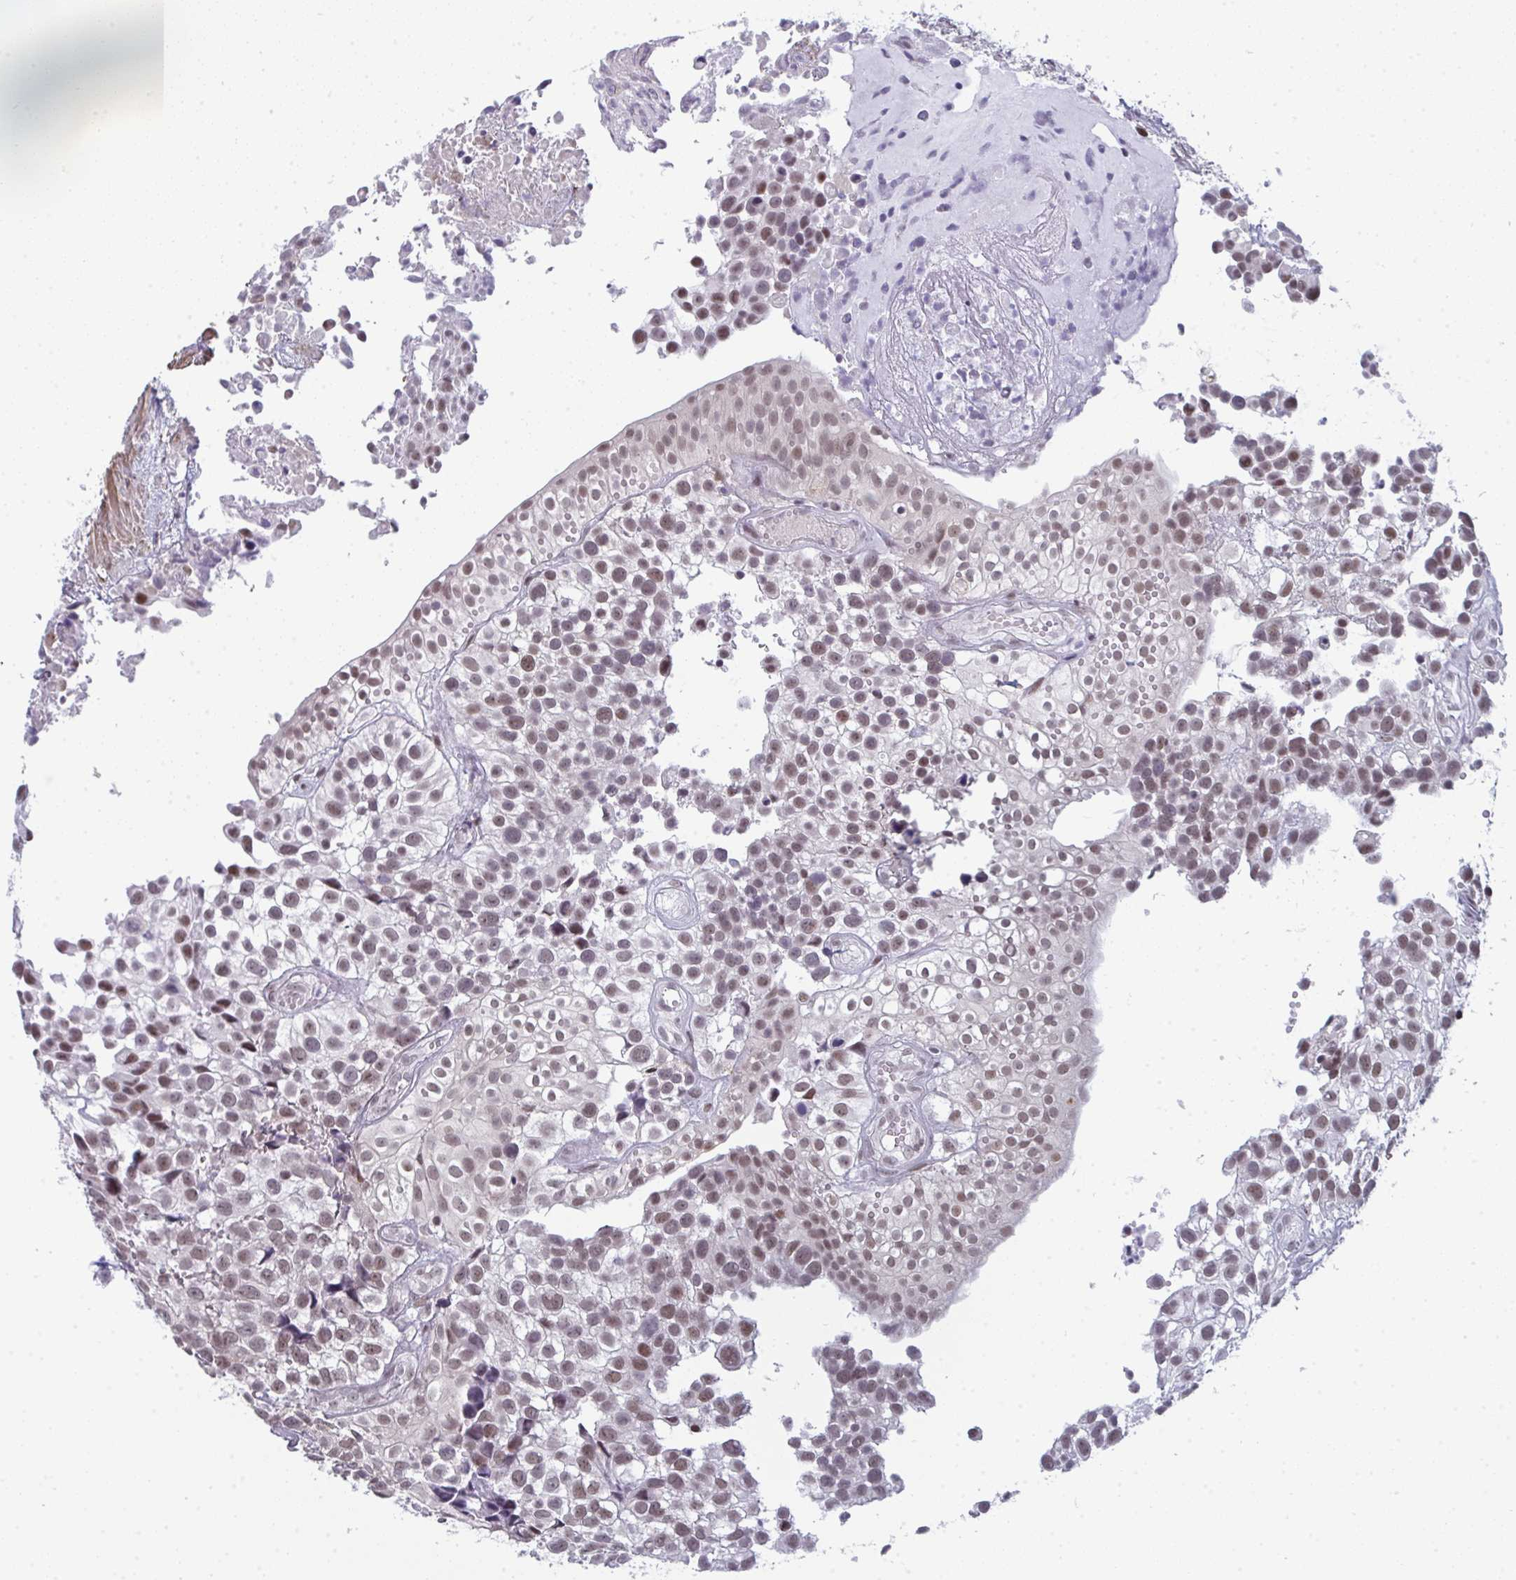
{"staining": {"intensity": "moderate", "quantity": "25%-75%", "location": "nuclear"}, "tissue": "urothelial cancer", "cell_type": "Tumor cells", "image_type": "cancer", "snomed": [{"axis": "morphology", "description": "Urothelial carcinoma, High grade"}, {"axis": "topography", "description": "Urinary bladder"}], "caption": "High-power microscopy captured an IHC histopathology image of high-grade urothelial carcinoma, revealing moderate nuclear positivity in approximately 25%-75% of tumor cells.", "gene": "ATF1", "patient": {"sex": "male", "age": 56}}